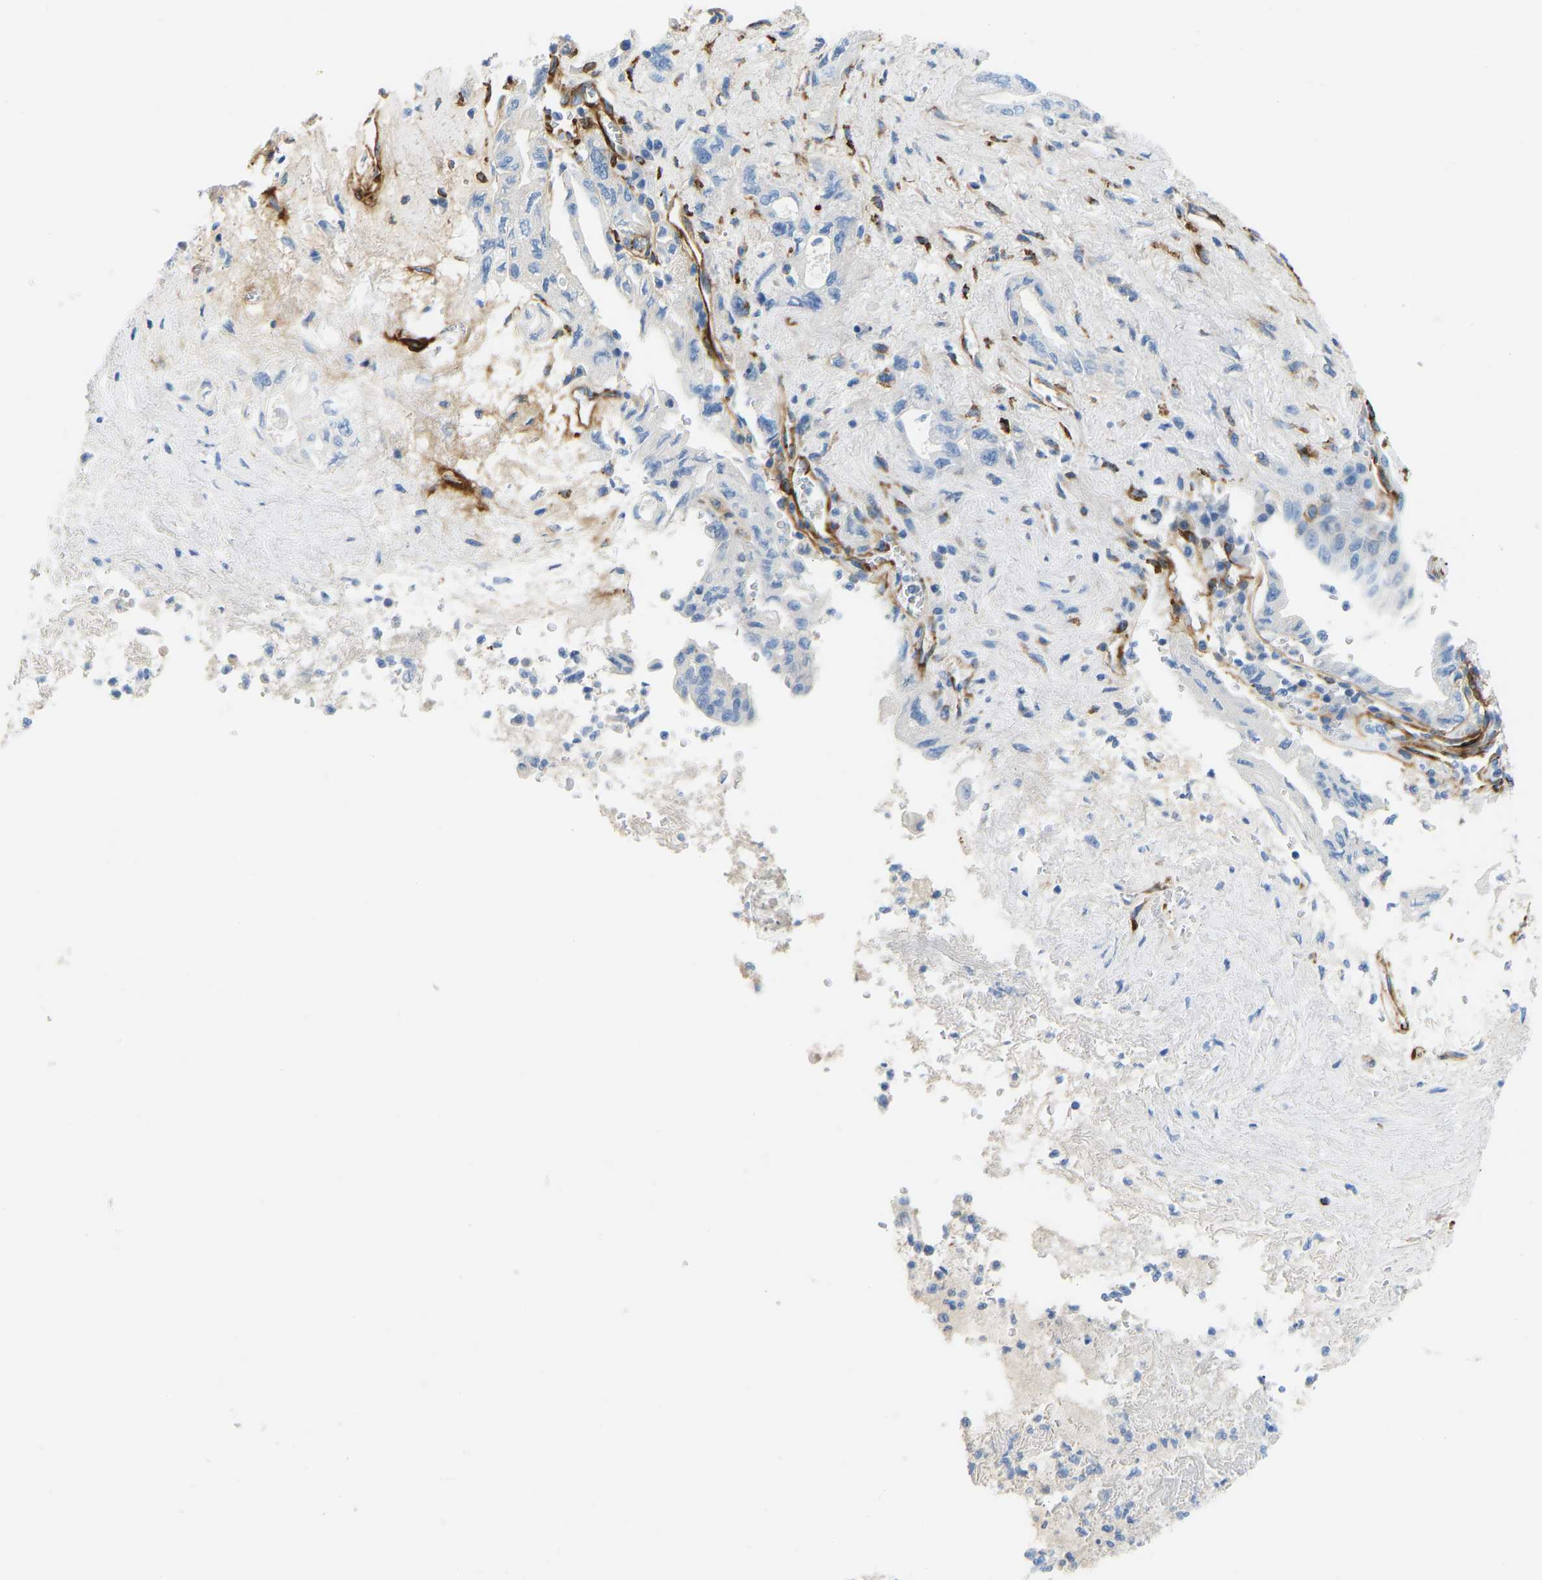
{"staining": {"intensity": "negative", "quantity": "none", "location": "none"}, "tissue": "pancreatic cancer", "cell_type": "Tumor cells", "image_type": "cancer", "snomed": [{"axis": "morphology", "description": "Adenocarcinoma, NOS"}, {"axis": "topography", "description": "Pancreas"}], "caption": "A micrograph of human pancreatic adenocarcinoma is negative for staining in tumor cells.", "gene": "COL15A1", "patient": {"sex": "female", "age": 73}}